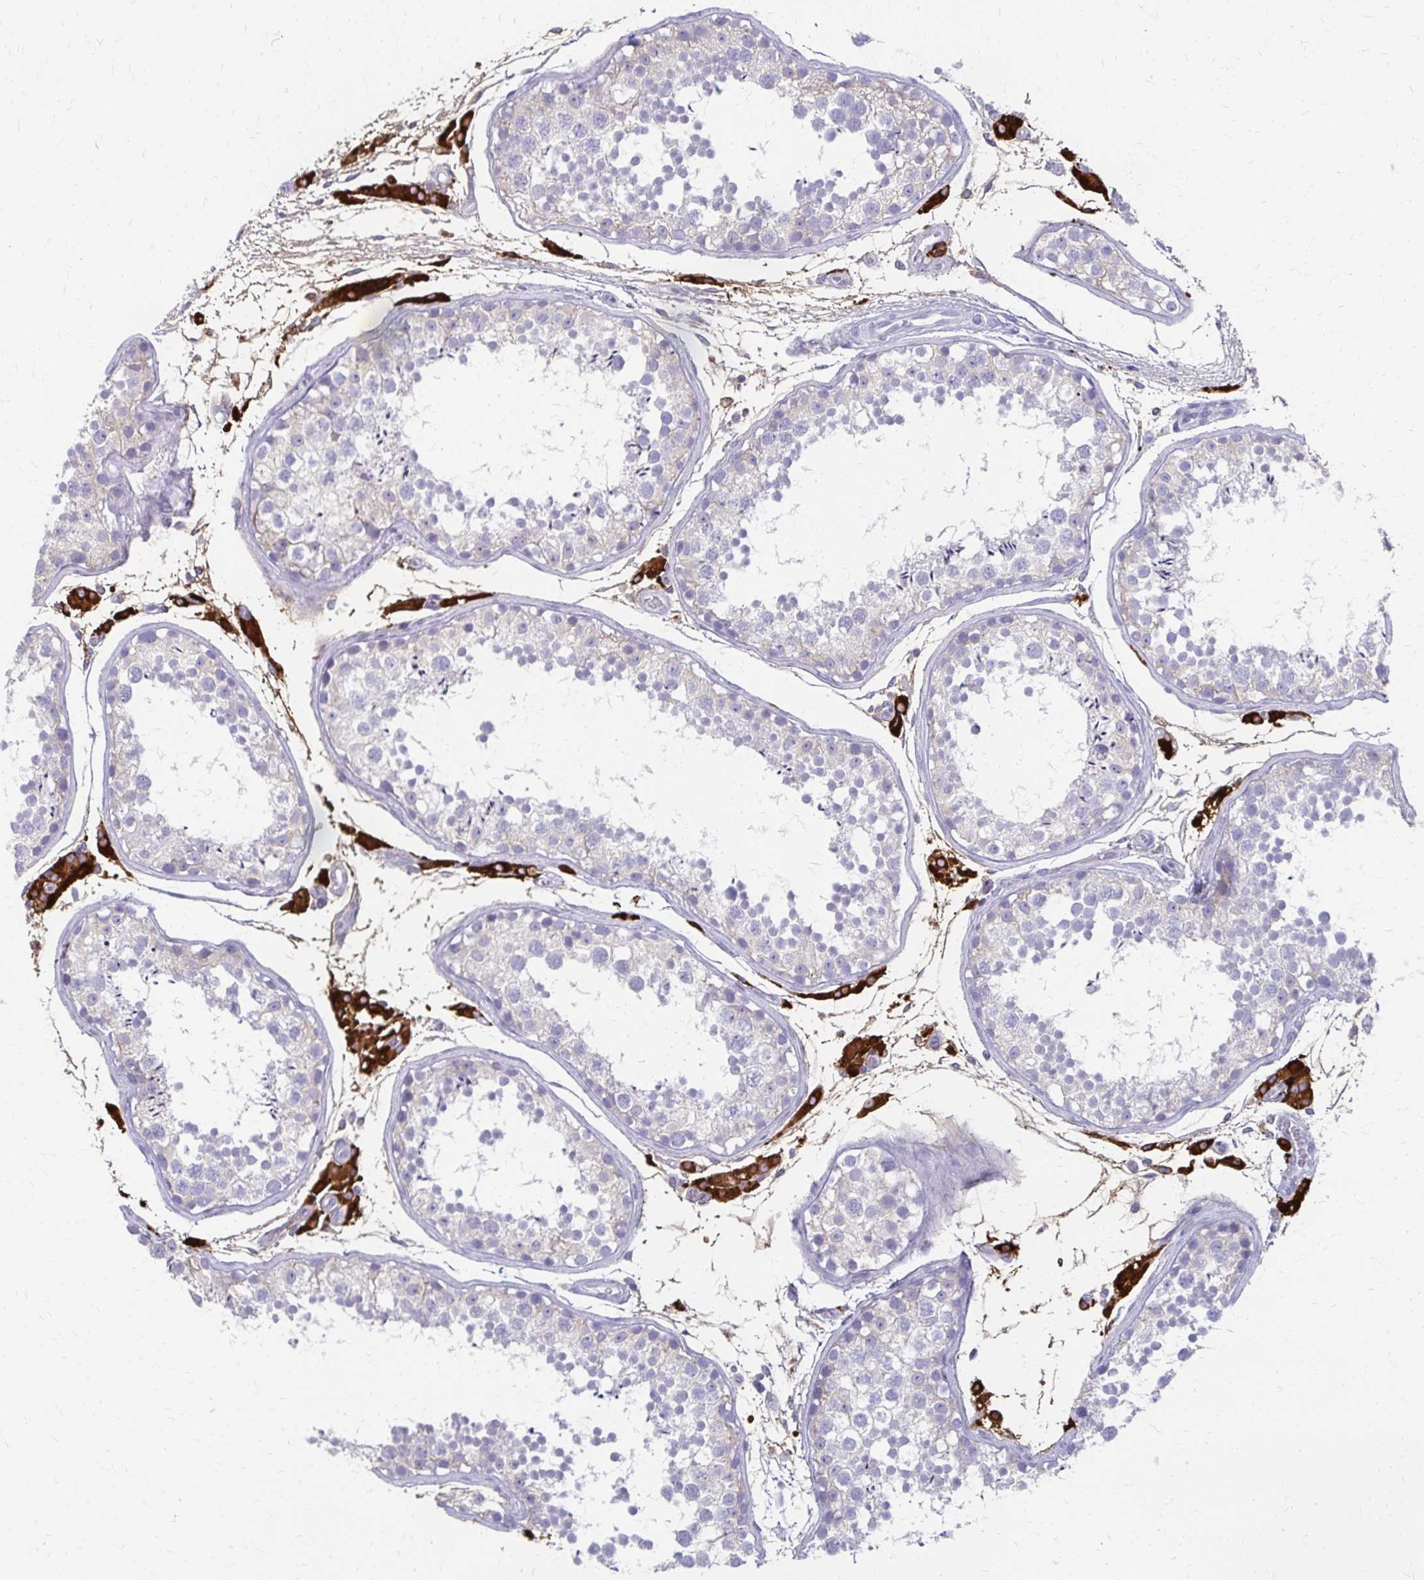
{"staining": {"intensity": "negative", "quantity": "none", "location": "none"}, "tissue": "testis", "cell_type": "Cells in seminiferous ducts", "image_type": "normal", "snomed": [{"axis": "morphology", "description": "Normal tissue, NOS"}, {"axis": "topography", "description": "Testis"}], "caption": "The IHC image has no significant positivity in cells in seminiferous ducts of testis. (DAB (3,3'-diaminobenzidine) IHC visualized using brightfield microscopy, high magnification).", "gene": "CYB5A", "patient": {"sex": "male", "age": 29}}